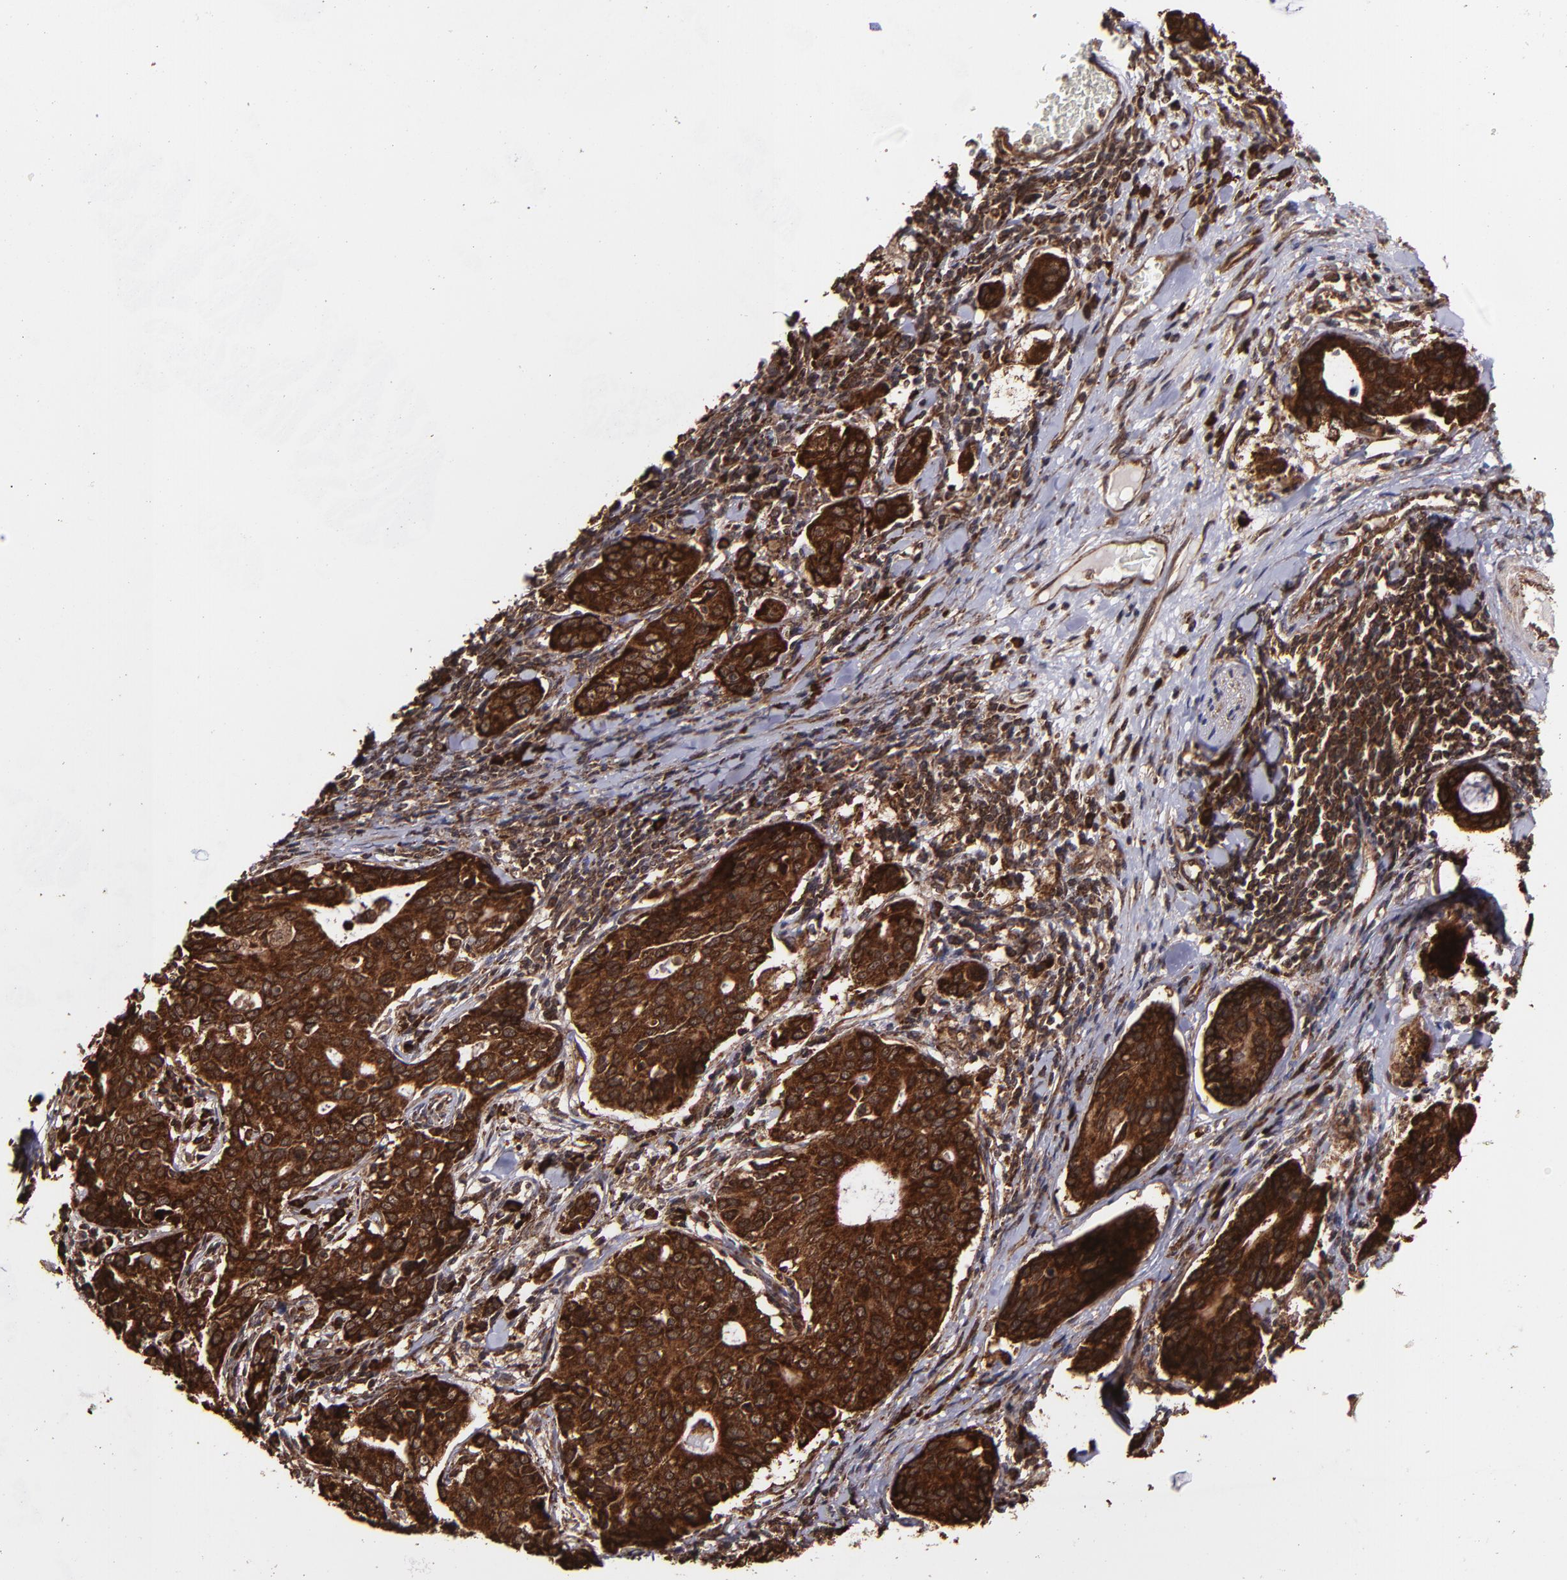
{"staining": {"intensity": "strong", "quantity": ">75%", "location": "cytoplasmic/membranous,nuclear"}, "tissue": "stomach cancer", "cell_type": "Tumor cells", "image_type": "cancer", "snomed": [{"axis": "morphology", "description": "Adenocarcinoma, NOS"}, {"axis": "topography", "description": "Esophagus"}, {"axis": "topography", "description": "Stomach"}], "caption": "Stomach adenocarcinoma stained with immunohistochemistry (IHC) exhibits strong cytoplasmic/membranous and nuclear positivity in approximately >75% of tumor cells. (Brightfield microscopy of DAB IHC at high magnification).", "gene": "EIF4ENIF1", "patient": {"sex": "male", "age": 74}}